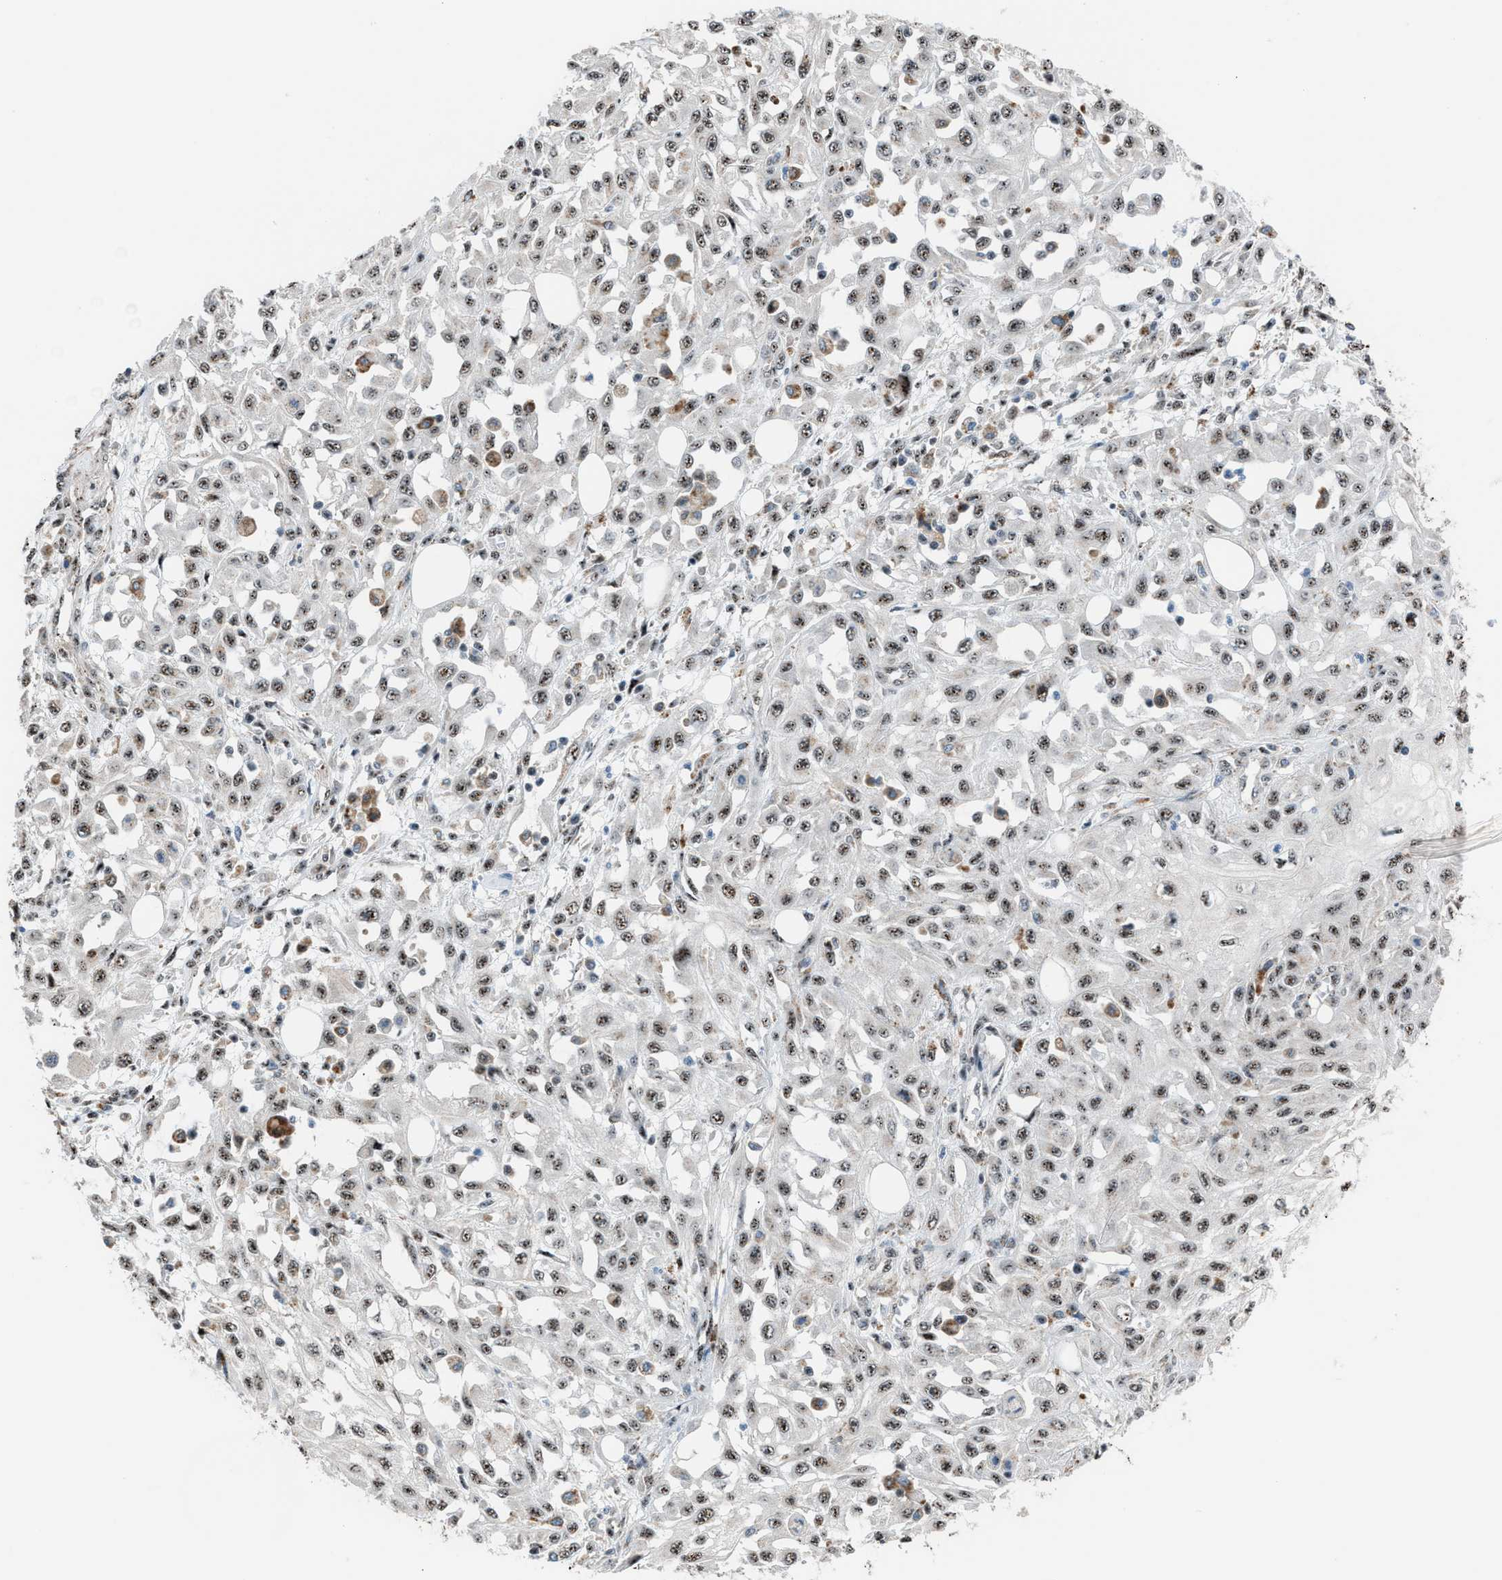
{"staining": {"intensity": "moderate", "quantity": ">75%", "location": "nuclear"}, "tissue": "skin cancer", "cell_type": "Tumor cells", "image_type": "cancer", "snomed": [{"axis": "morphology", "description": "Squamous cell carcinoma, NOS"}, {"axis": "morphology", "description": "Squamous cell carcinoma, metastatic, NOS"}, {"axis": "topography", "description": "Skin"}, {"axis": "topography", "description": "Lymph node"}], "caption": "Immunohistochemistry (IHC) of skin cancer (metastatic squamous cell carcinoma) exhibits medium levels of moderate nuclear staining in about >75% of tumor cells.", "gene": "CENPP", "patient": {"sex": "male", "age": 75}}